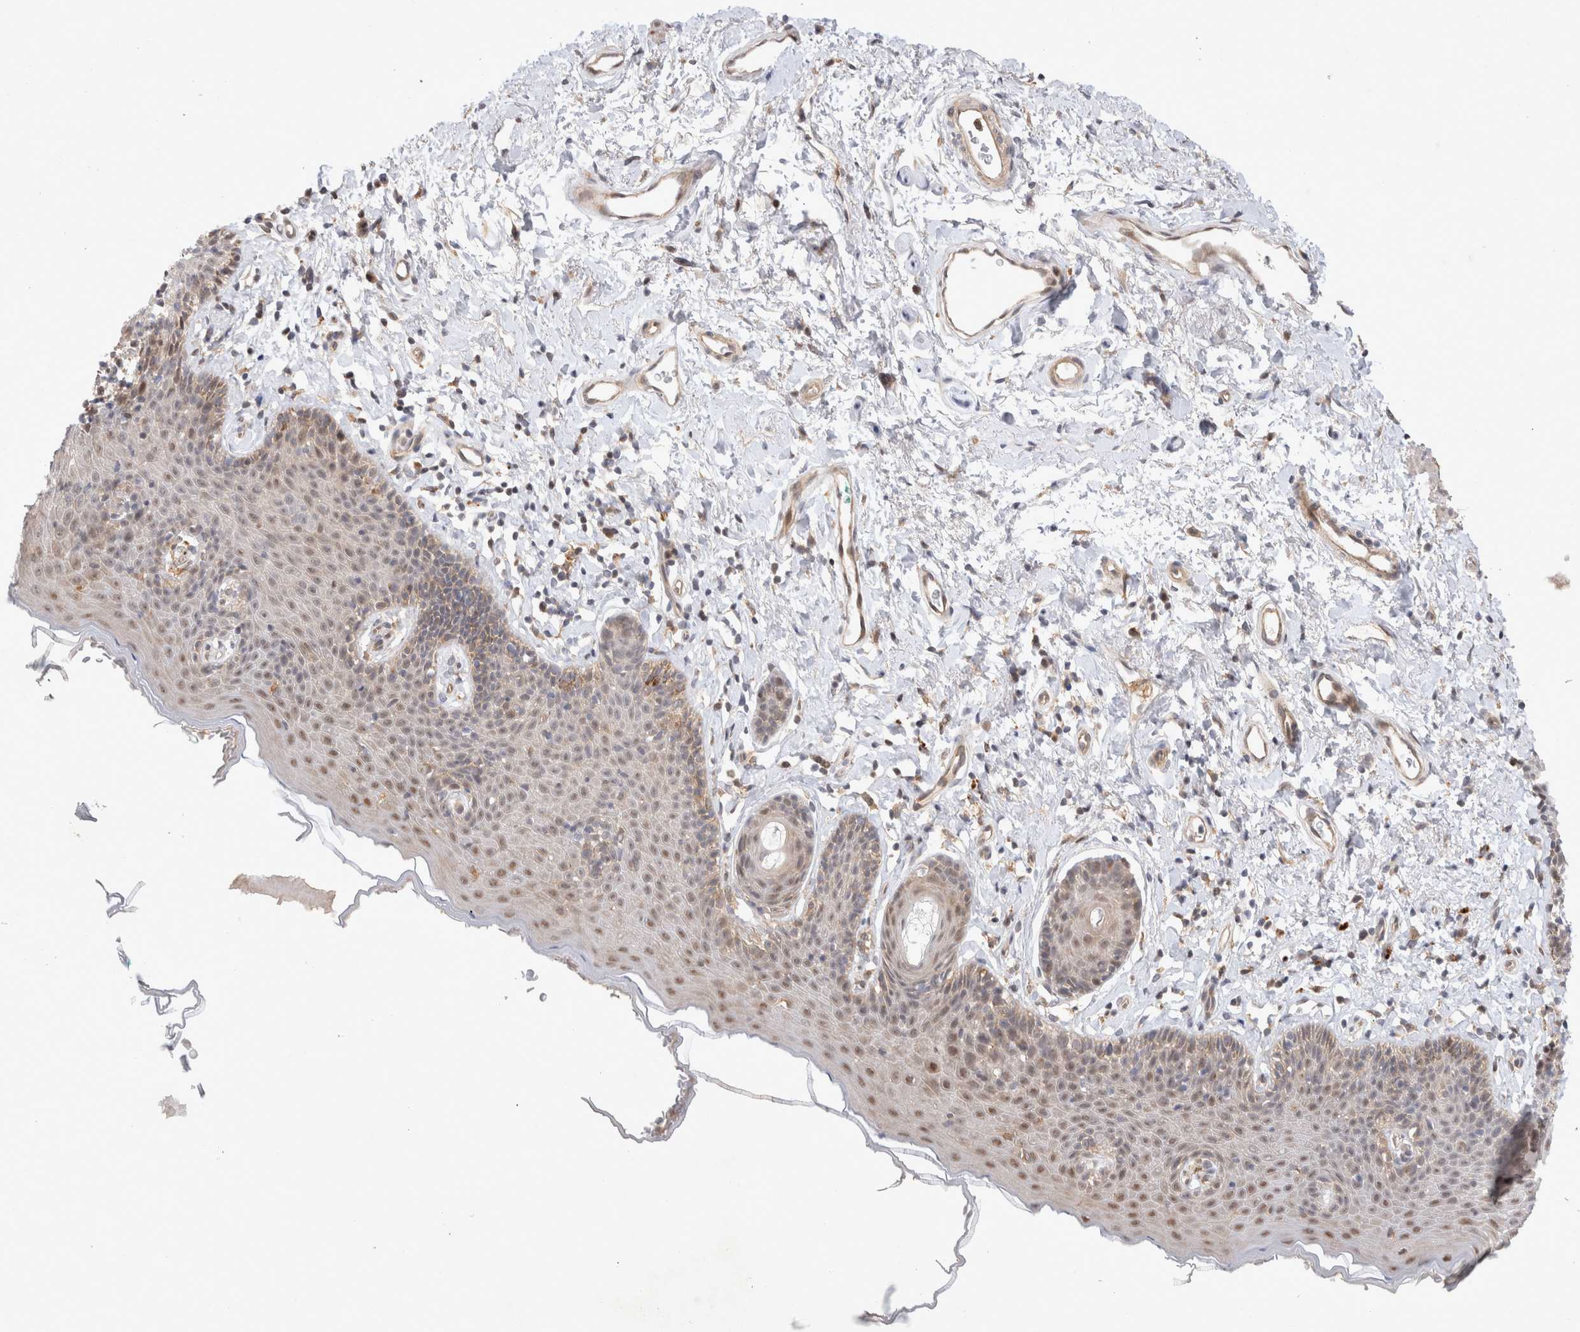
{"staining": {"intensity": "weak", "quantity": "25%-75%", "location": "nuclear"}, "tissue": "skin", "cell_type": "Epidermal cells", "image_type": "normal", "snomed": [{"axis": "morphology", "description": "Normal tissue, NOS"}, {"axis": "topography", "description": "Vulva"}], "caption": "The immunohistochemical stain shows weak nuclear positivity in epidermal cells of unremarkable skin.", "gene": "HTT", "patient": {"sex": "female", "age": 66}}